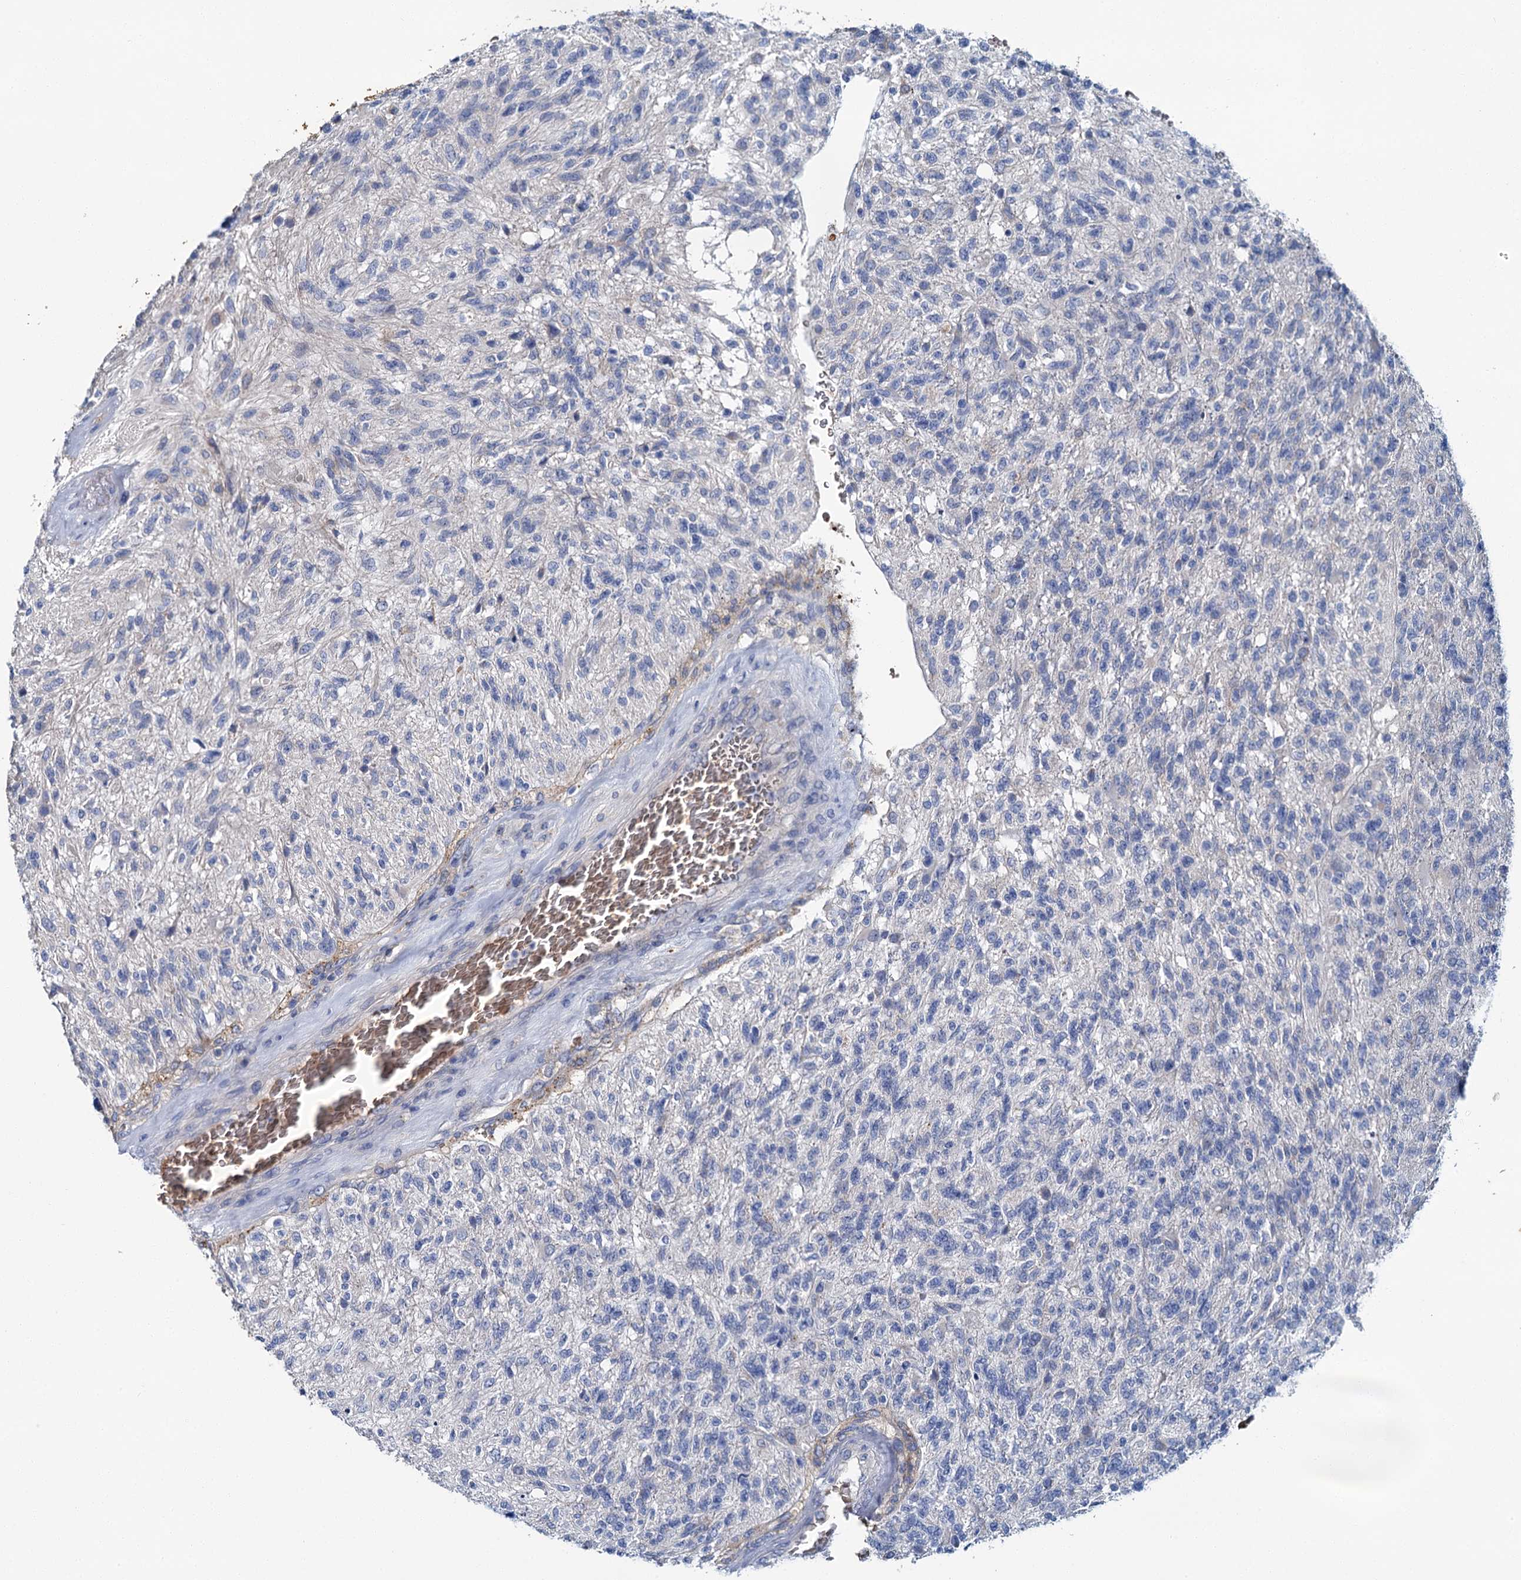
{"staining": {"intensity": "negative", "quantity": "none", "location": "none"}, "tissue": "glioma", "cell_type": "Tumor cells", "image_type": "cancer", "snomed": [{"axis": "morphology", "description": "Glioma, malignant, High grade"}, {"axis": "topography", "description": "Brain"}], "caption": "This is an immunohistochemistry histopathology image of human glioma. There is no expression in tumor cells.", "gene": "ATG2A", "patient": {"sex": "male", "age": 56}}